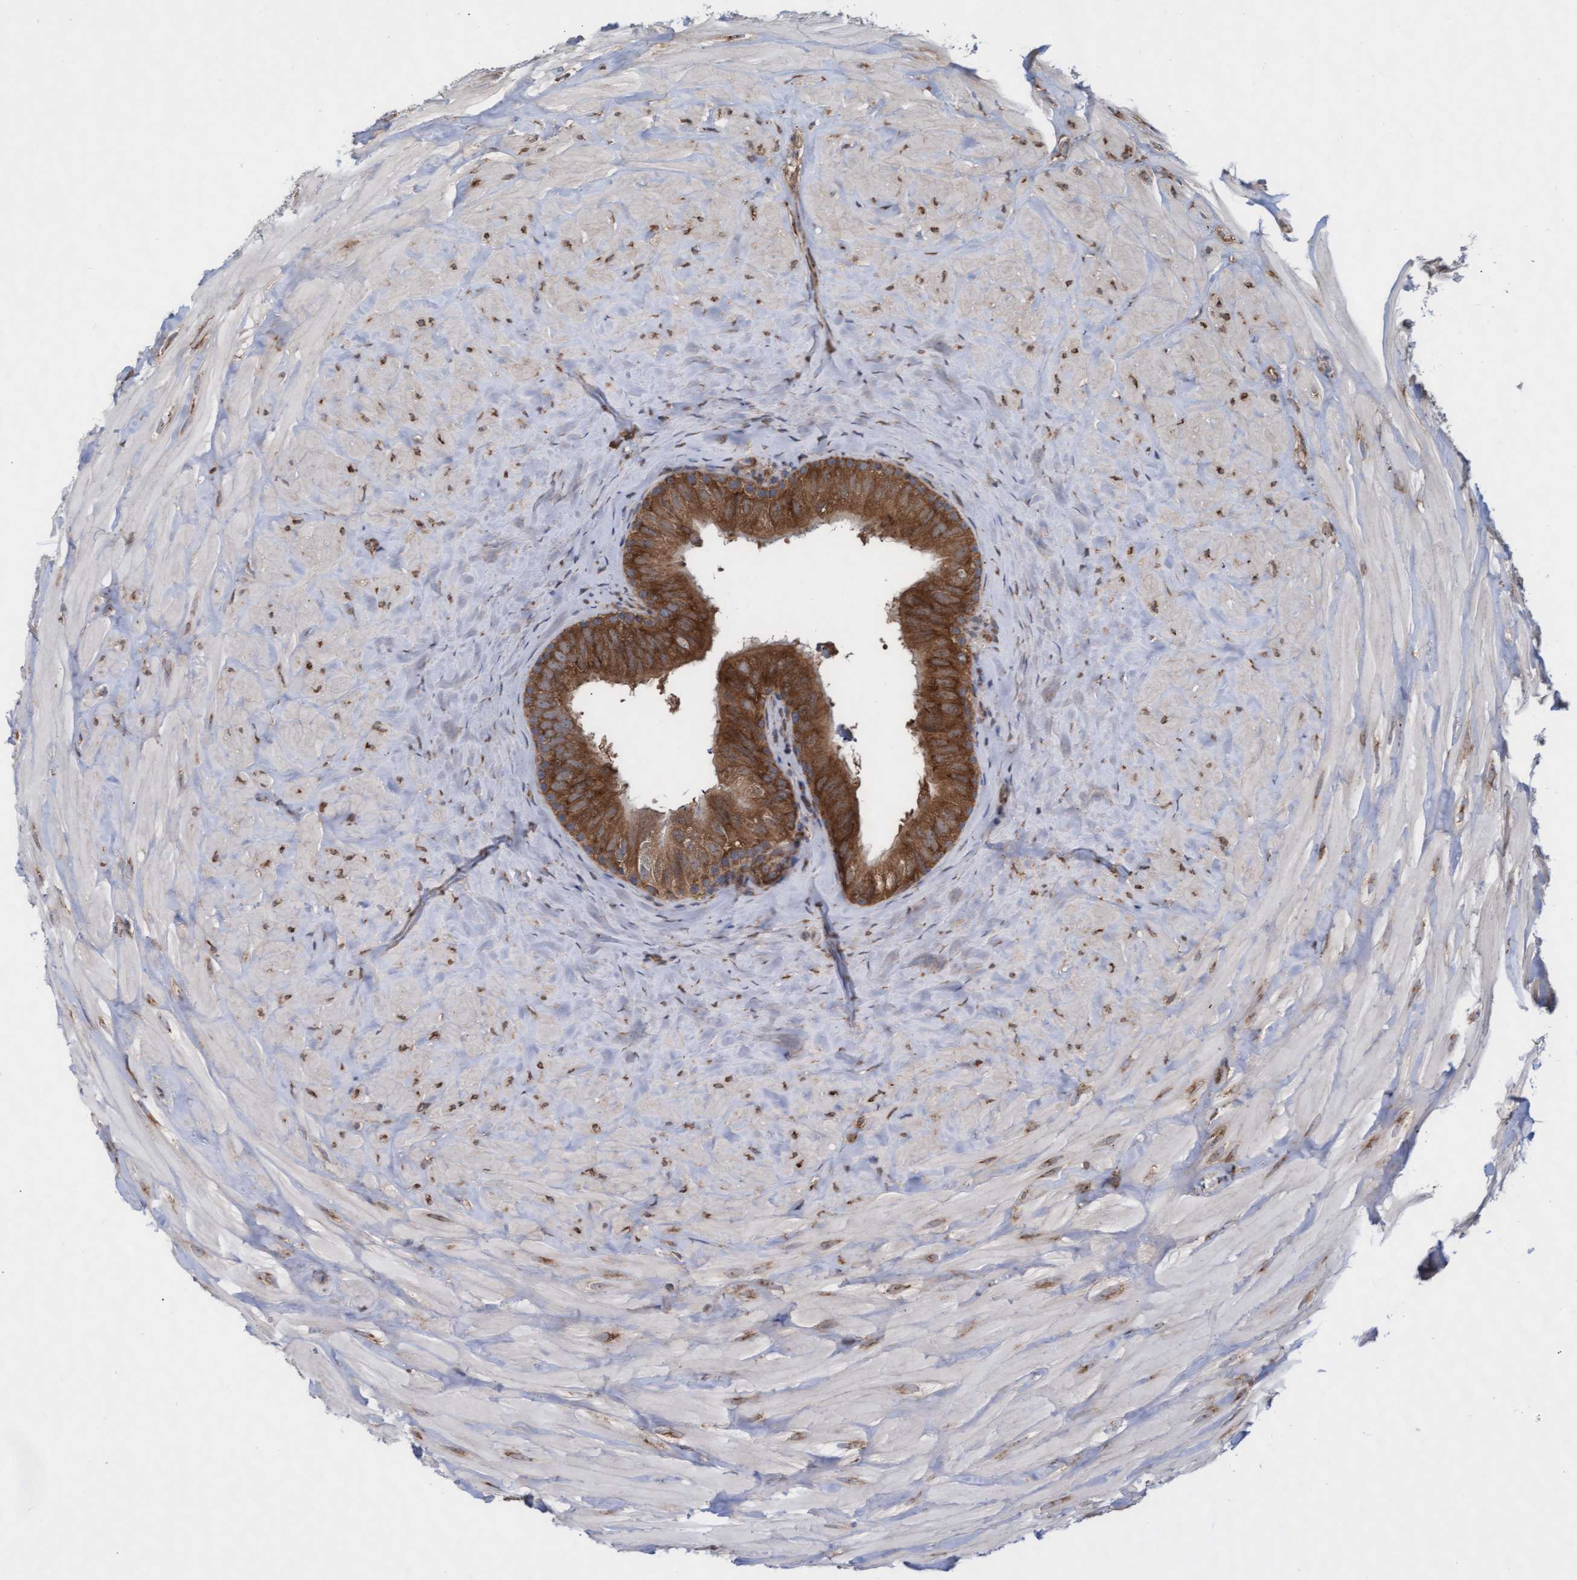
{"staining": {"intensity": "strong", "quantity": ">75%", "location": "cytoplasmic/membranous"}, "tissue": "epididymis", "cell_type": "Glandular cells", "image_type": "normal", "snomed": [{"axis": "morphology", "description": "Normal tissue, NOS"}, {"axis": "topography", "description": "Ureter, NOS"}], "caption": "IHC (DAB) staining of normal human epididymis reveals strong cytoplasmic/membranous protein staining in approximately >75% of glandular cells. (IHC, brightfield microscopy, high magnification).", "gene": "ABCF2", "patient": {"sex": "male", "age": 61}}